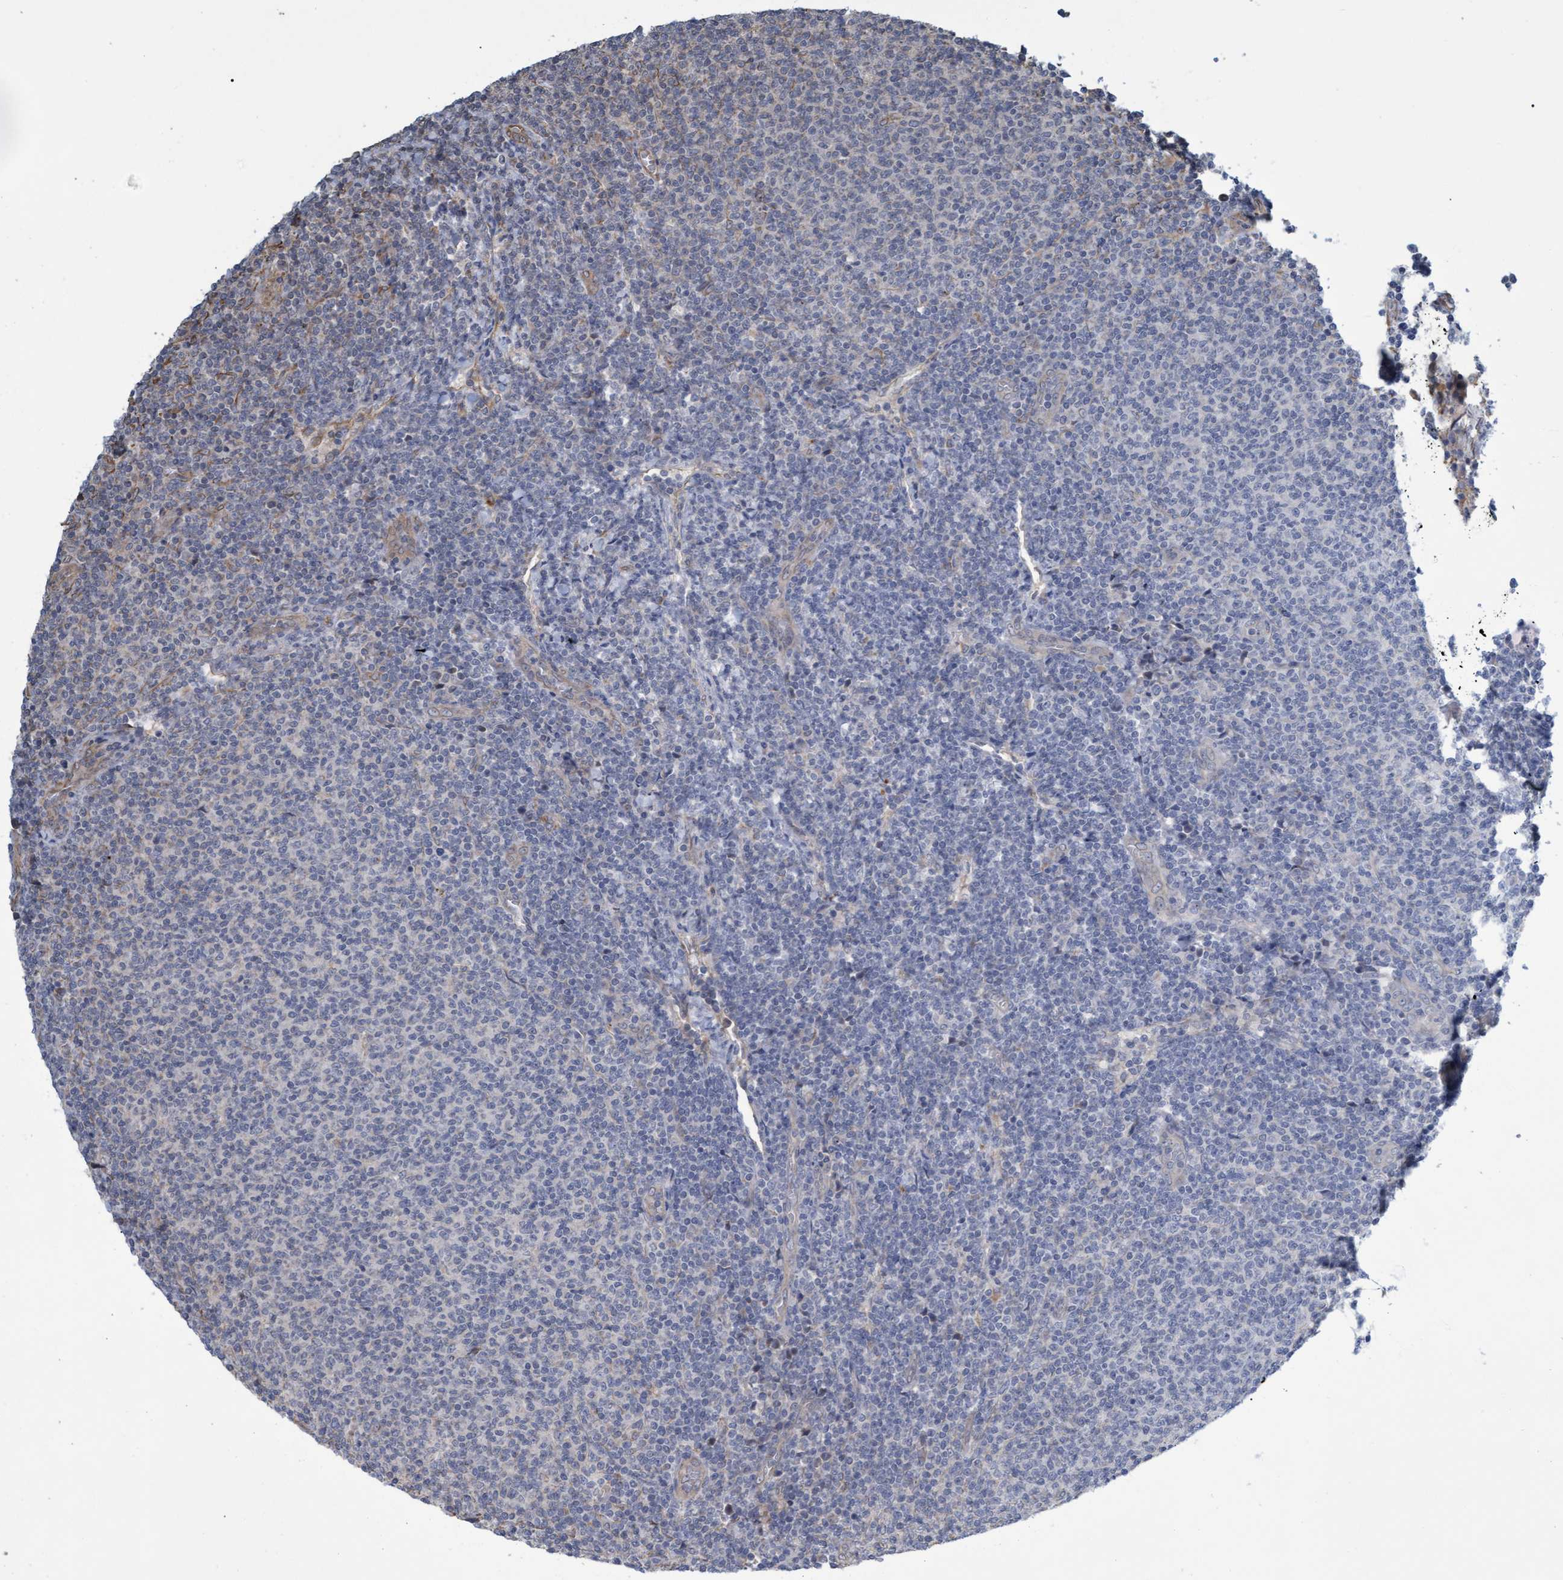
{"staining": {"intensity": "negative", "quantity": "none", "location": "none"}, "tissue": "lymphoma", "cell_type": "Tumor cells", "image_type": "cancer", "snomed": [{"axis": "morphology", "description": "Malignant lymphoma, non-Hodgkin's type, Low grade"}, {"axis": "topography", "description": "Lymph node"}], "caption": "Immunohistochemistry micrograph of neoplastic tissue: low-grade malignant lymphoma, non-Hodgkin's type stained with DAB displays no significant protein positivity in tumor cells. The staining was performed using DAB to visualize the protein expression in brown, while the nuclei were stained in blue with hematoxylin (Magnification: 20x).", "gene": "TNFRSF10B", "patient": {"sex": "male", "age": 66}}